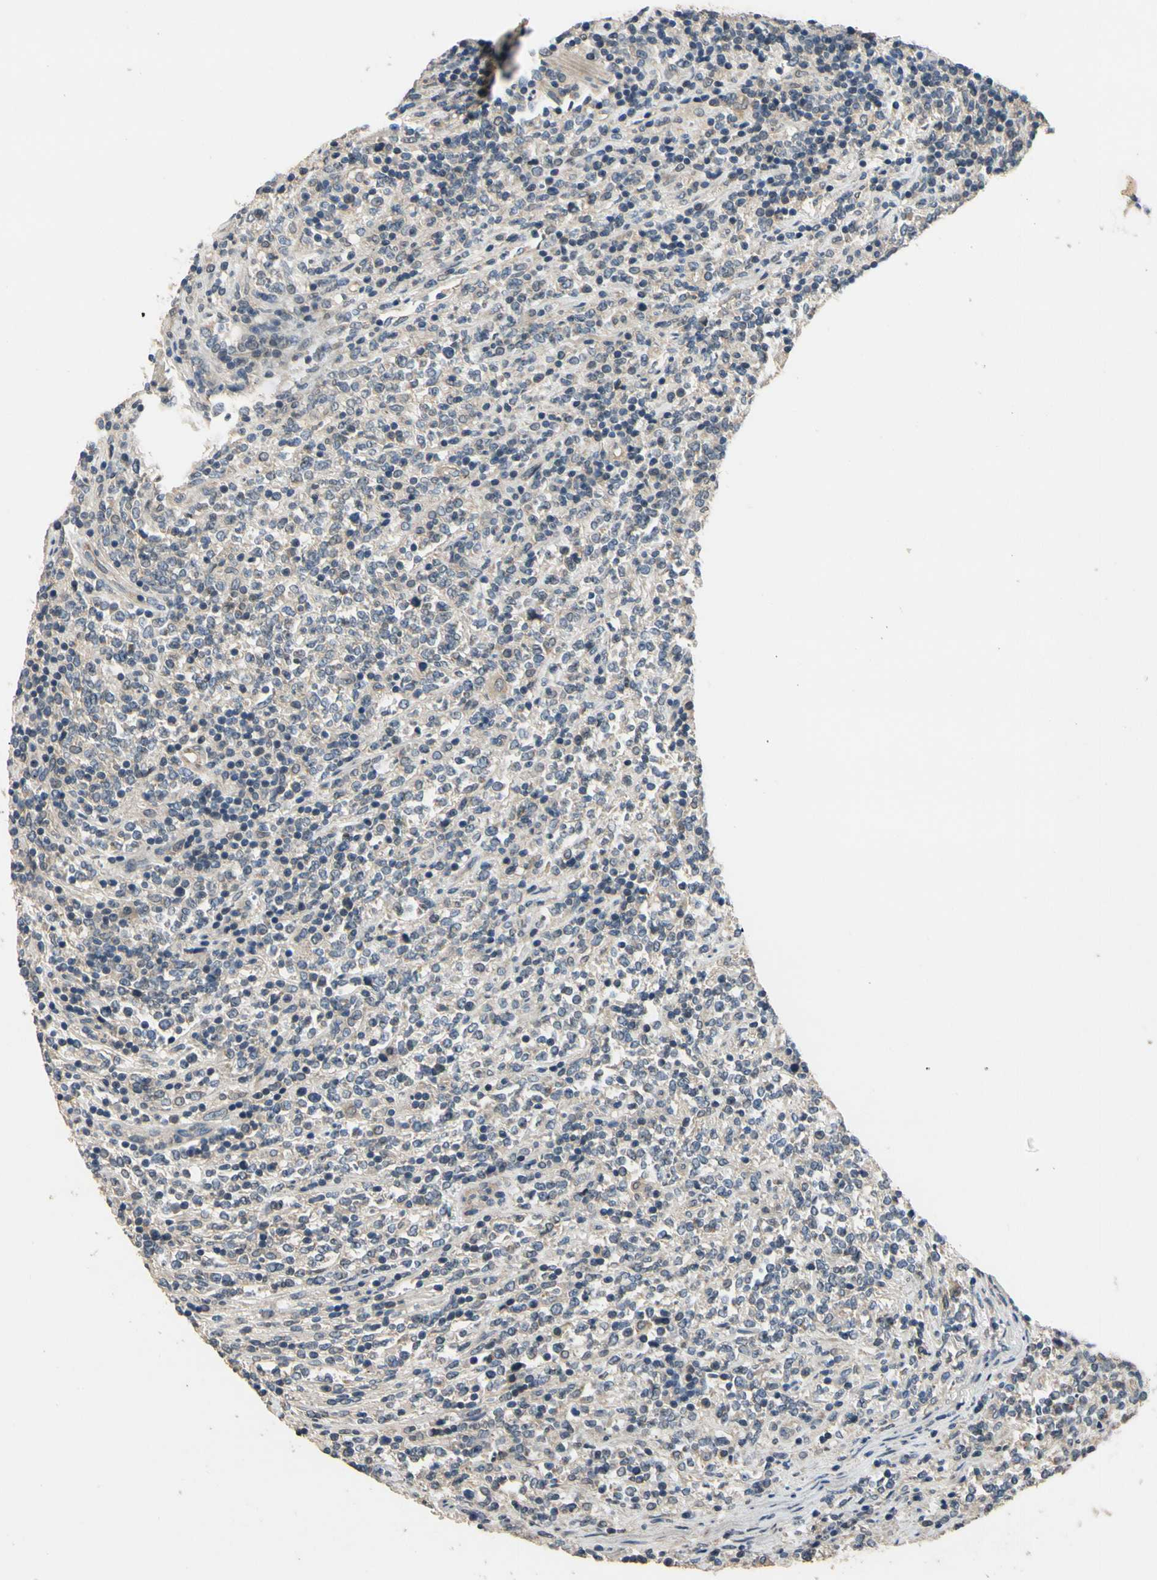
{"staining": {"intensity": "negative", "quantity": "none", "location": "none"}, "tissue": "lymphoma", "cell_type": "Tumor cells", "image_type": "cancer", "snomed": [{"axis": "morphology", "description": "Malignant lymphoma, non-Hodgkin's type, High grade"}, {"axis": "topography", "description": "Soft tissue"}], "caption": "An image of lymphoma stained for a protein demonstrates no brown staining in tumor cells.", "gene": "ALKBH3", "patient": {"sex": "male", "age": 18}}